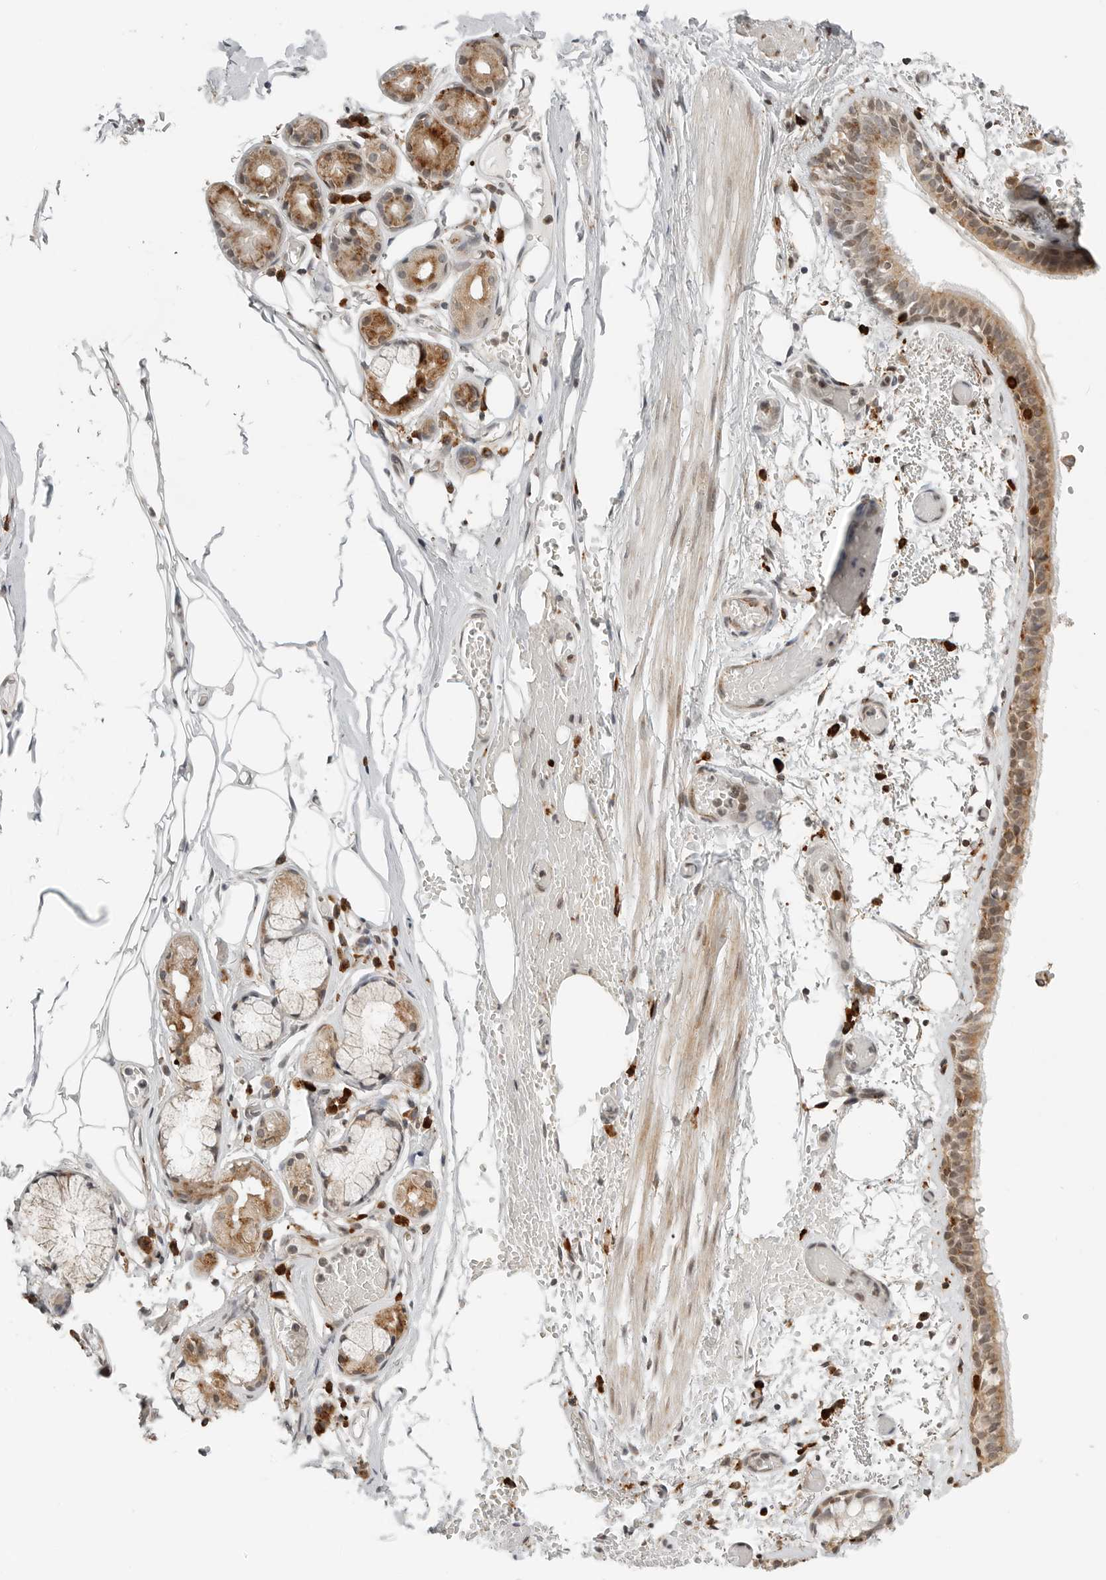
{"staining": {"intensity": "moderate", "quantity": ">75%", "location": "cytoplasmic/membranous"}, "tissue": "bronchus", "cell_type": "Respiratory epithelial cells", "image_type": "normal", "snomed": [{"axis": "morphology", "description": "Normal tissue, NOS"}, {"axis": "topography", "description": "Bronchus"}, {"axis": "topography", "description": "Lung"}], "caption": "Bronchus stained with a brown dye displays moderate cytoplasmic/membranous positive positivity in approximately >75% of respiratory epithelial cells.", "gene": "IDUA", "patient": {"sex": "male", "age": 56}}